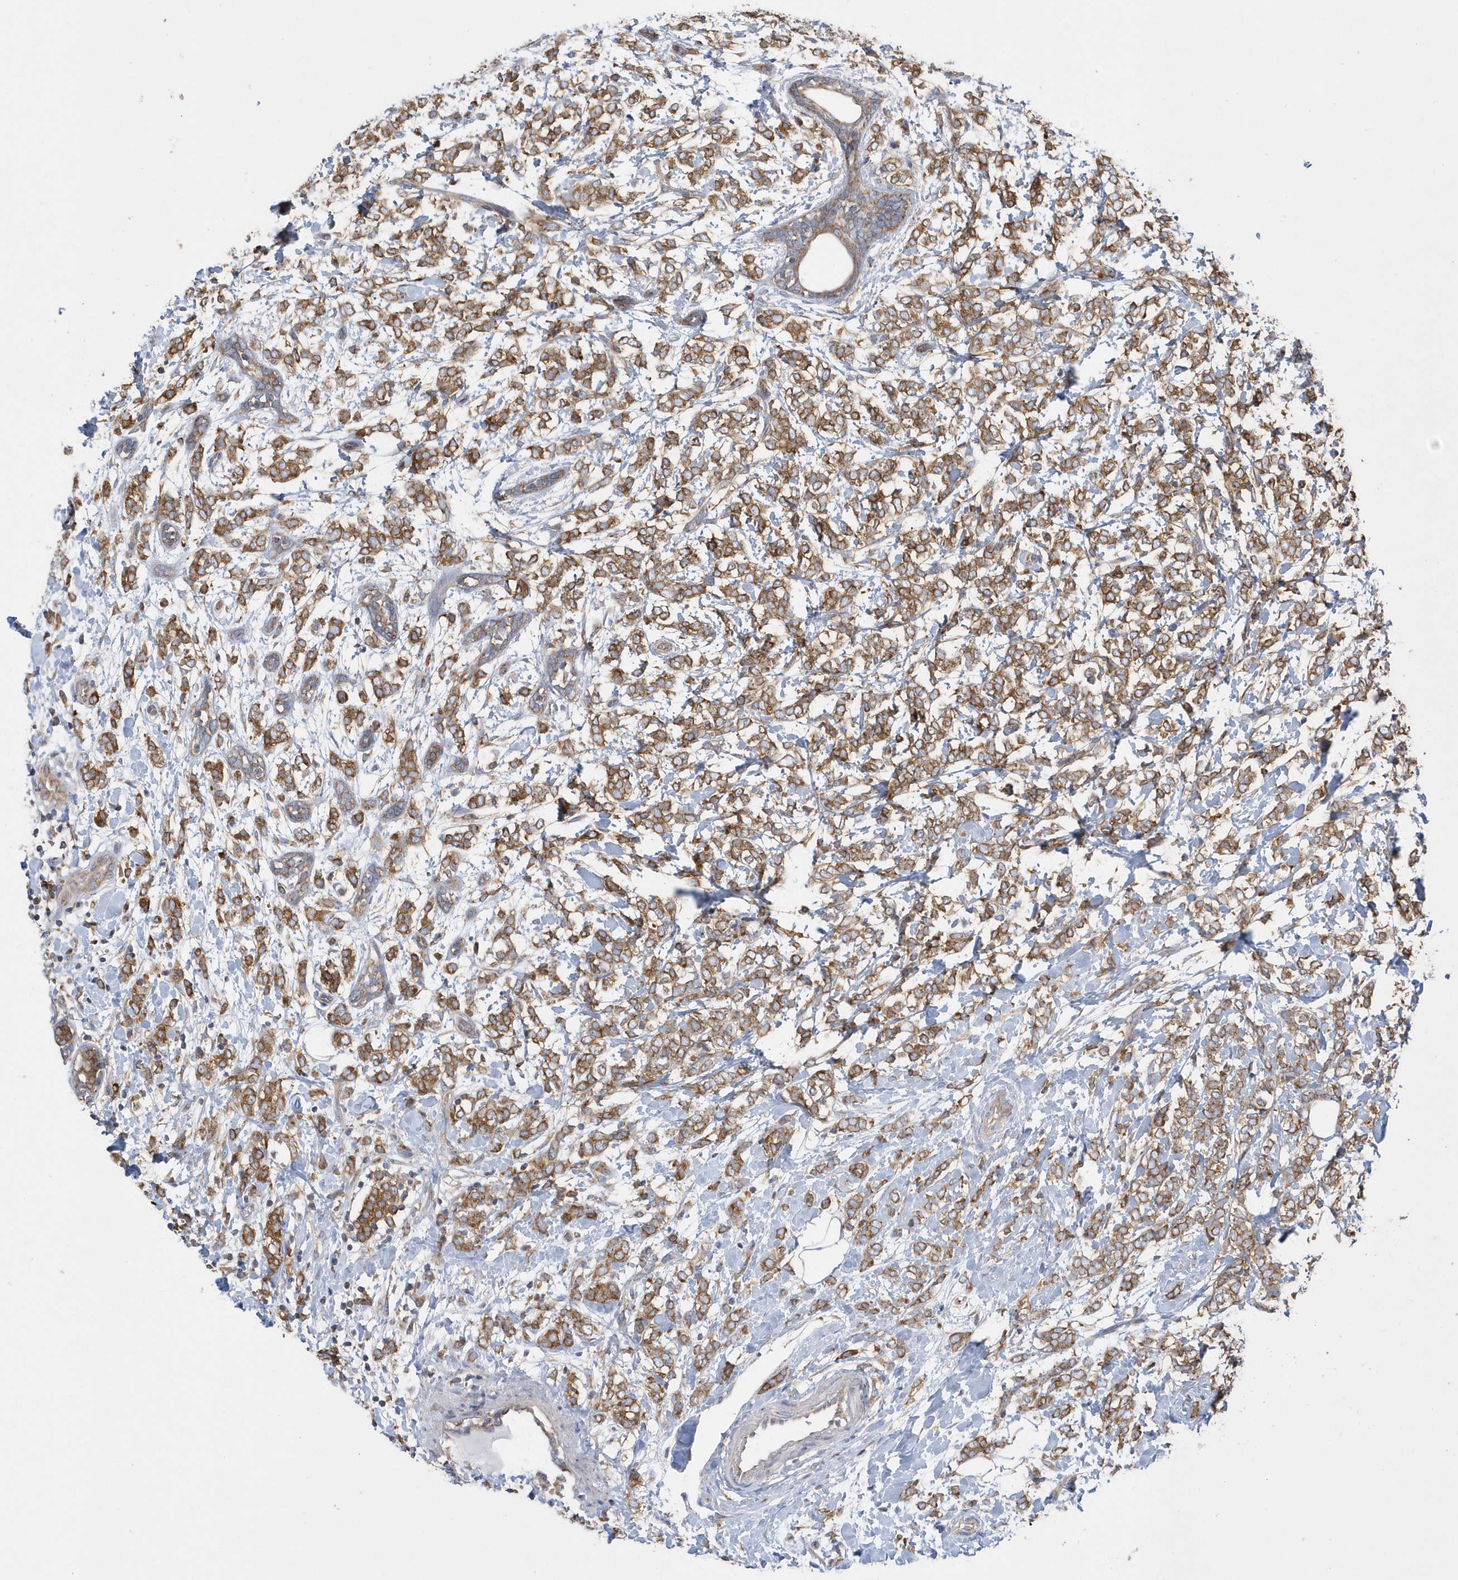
{"staining": {"intensity": "strong", "quantity": ">75%", "location": "cytoplasmic/membranous"}, "tissue": "breast cancer", "cell_type": "Tumor cells", "image_type": "cancer", "snomed": [{"axis": "morphology", "description": "Normal tissue, NOS"}, {"axis": "morphology", "description": "Lobular carcinoma"}, {"axis": "topography", "description": "Breast"}], "caption": "DAB (3,3'-diaminobenzidine) immunohistochemical staining of breast cancer (lobular carcinoma) shows strong cytoplasmic/membranous protein positivity in about >75% of tumor cells.", "gene": "SPATA5", "patient": {"sex": "female", "age": 47}}